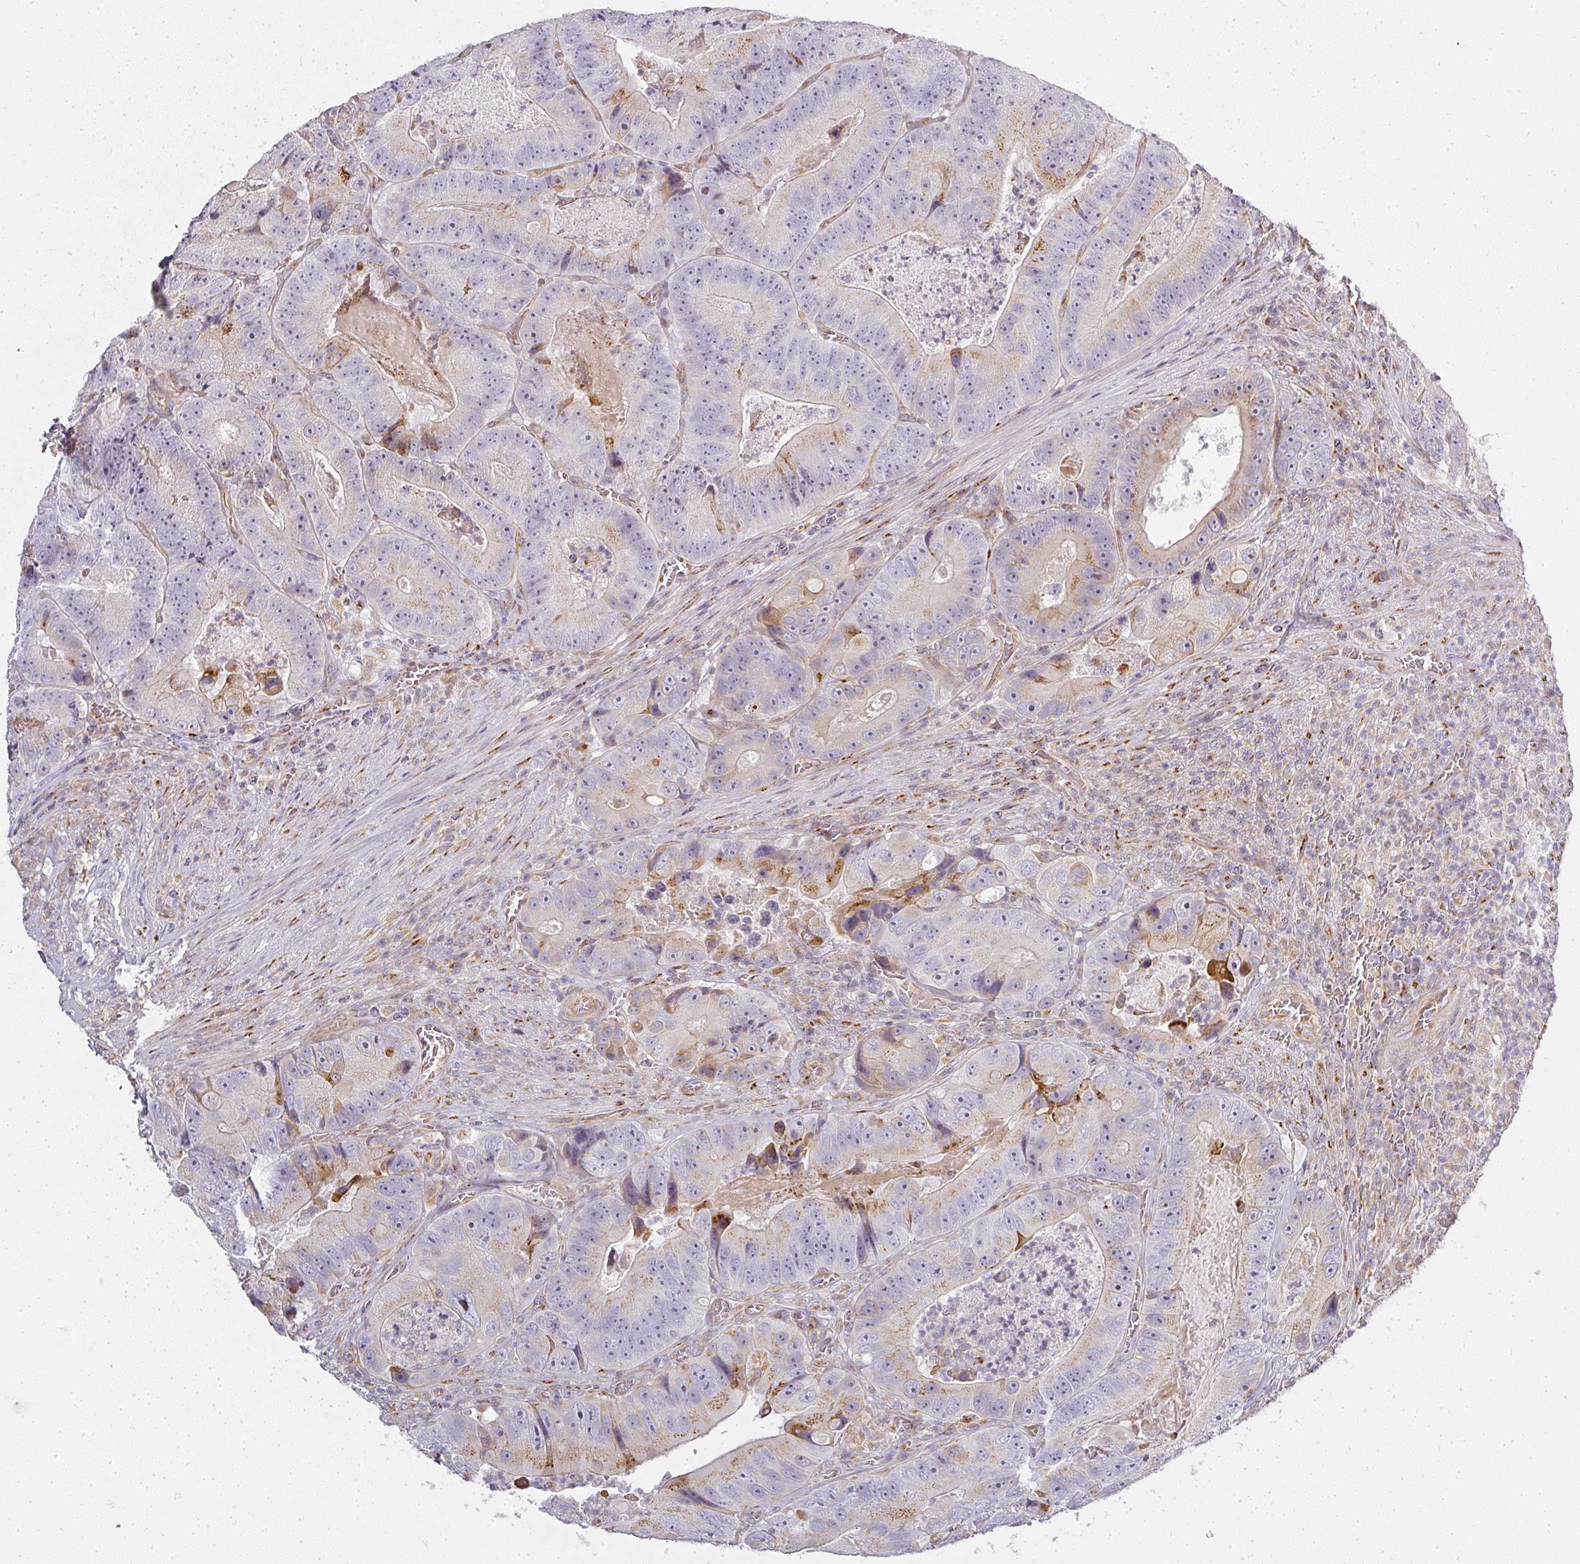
{"staining": {"intensity": "moderate", "quantity": "<25%", "location": "cytoplasmic/membranous"}, "tissue": "colorectal cancer", "cell_type": "Tumor cells", "image_type": "cancer", "snomed": [{"axis": "morphology", "description": "Adenocarcinoma, NOS"}, {"axis": "topography", "description": "Colon"}], "caption": "IHC of adenocarcinoma (colorectal) exhibits low levels of moderate cytoplasmic/membranous expression in approximately <25% of tumor cells. (brown staining indicates protein expression, while blue staining denotes nuclei).", "gene": "ATP8B2", "patient": {"sex": "female", "age": 86}}